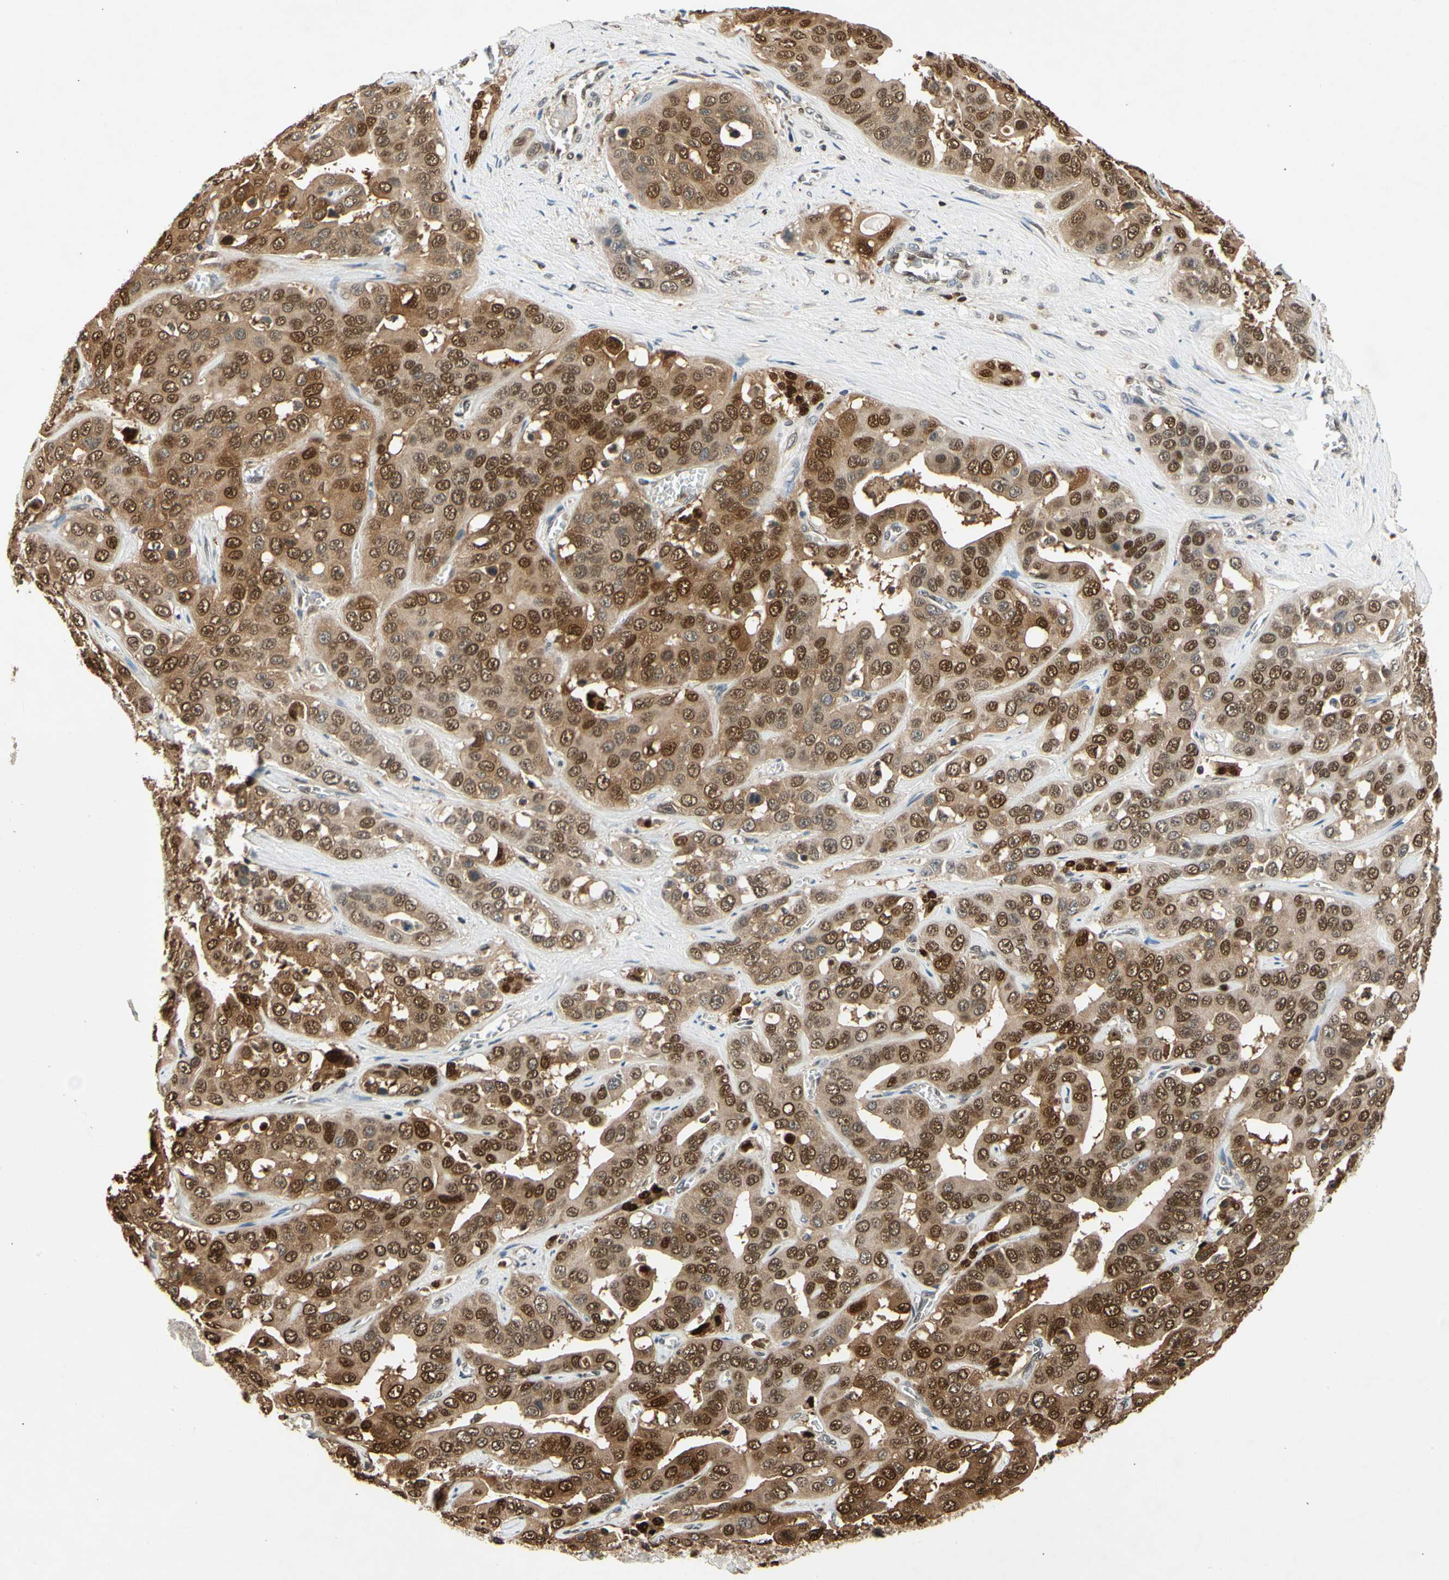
{"staining": {"intensity": "moderate", "quantity": ">75%", "location": "cytoplasmic/membranous"}, "tissue": "liver cancer", "cell_type": "Tumor cells", "image_type": "cancer", "snomed": [{"axis": "morphology", "description": "Cholangiocarcinoma"}, {"axis": "topography", "description": "Liver"}], "caption": "Liver cancer (cholangiocarcinoma) was stained to show a protein in brown. There is medium levels of moderate cytoplasmic/membranous expression in about >75% of tumor cells. (brown staining indicates protein expression, while blue staining denotes nuclei).", "gene": "GSR", "patient": {"sex": "female", "age": 52}}